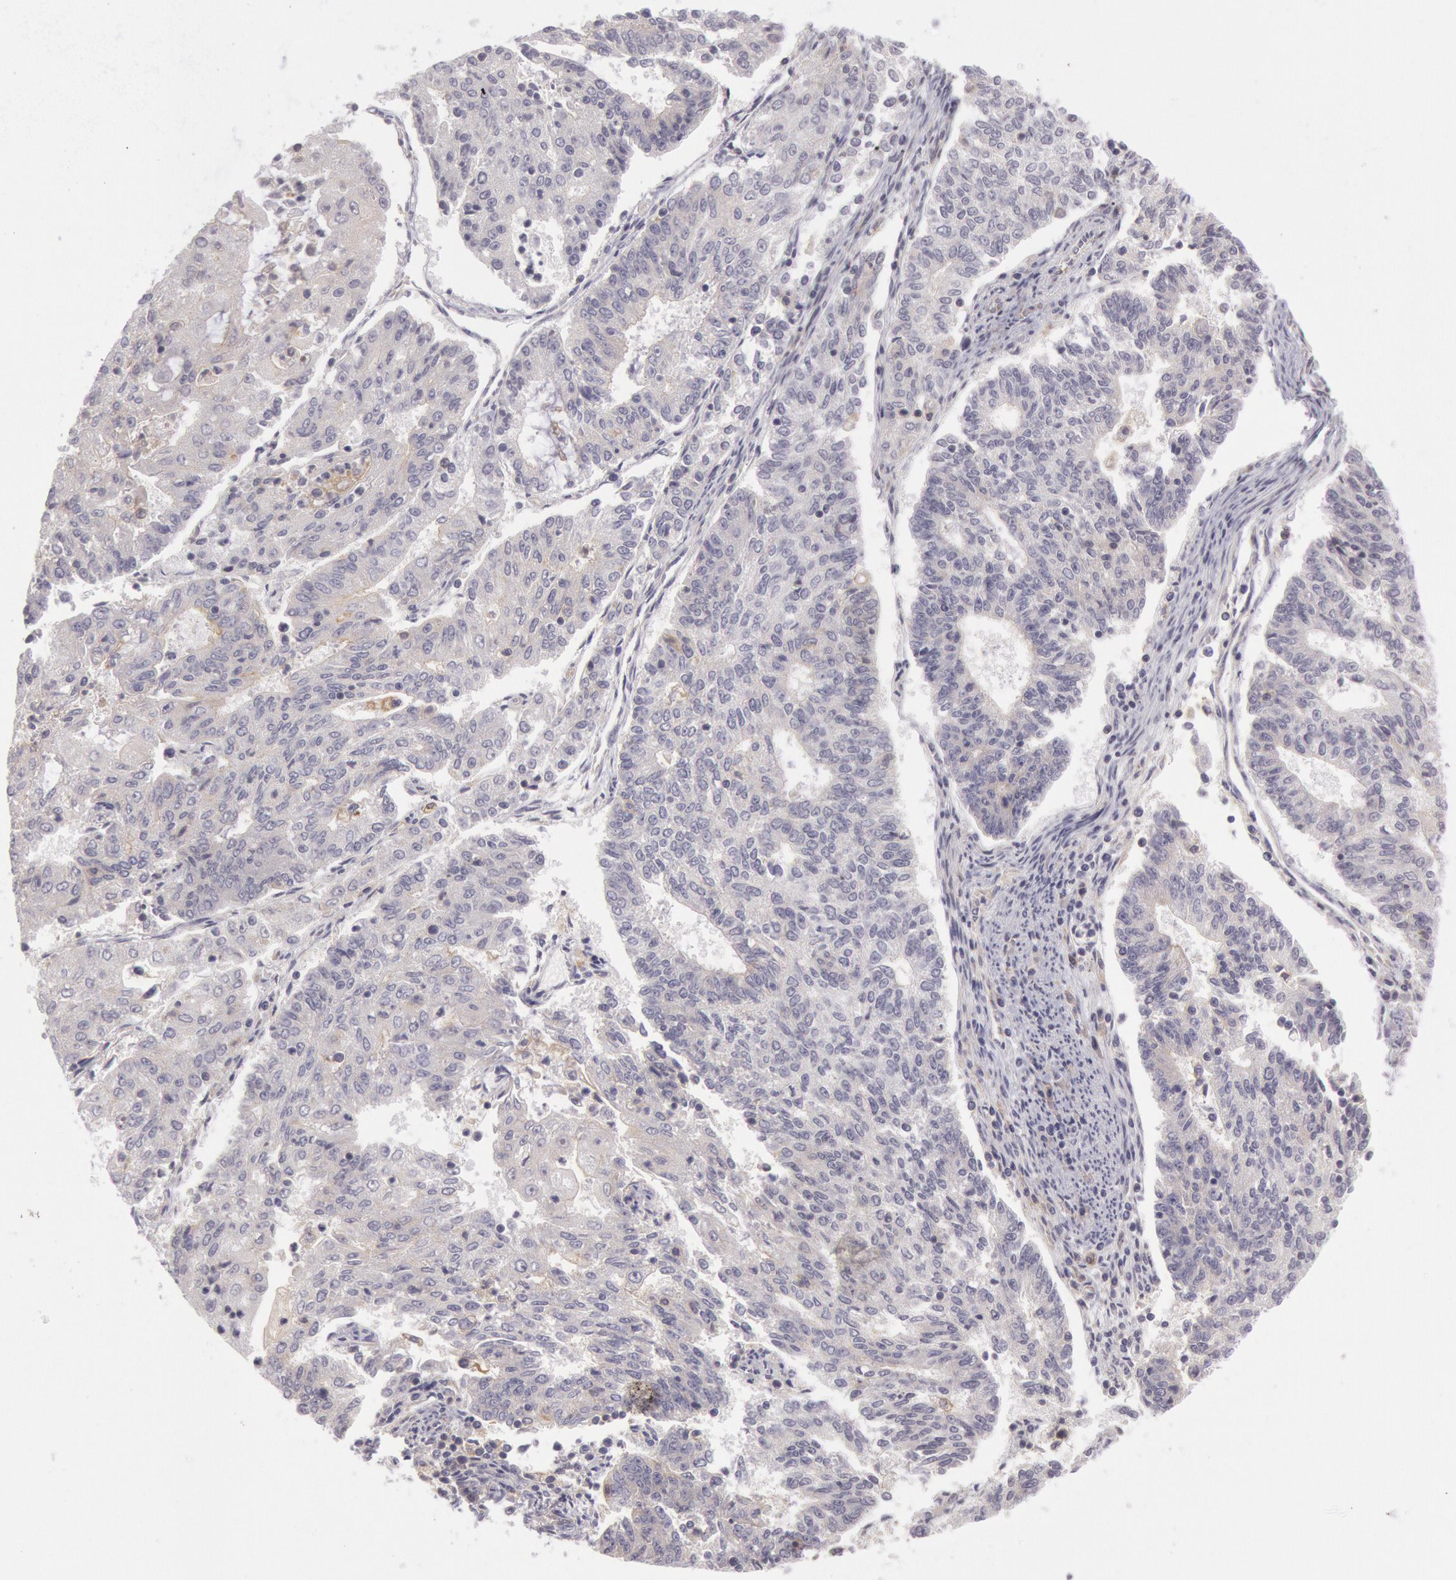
{"staining": {"intensity": "negative", "quantity": "none", "location": "none"}, "tissue": "endometrial cancer", "cell_type": "Tumor cells", "image_type": "cancer", "snomed": [{"axis": "morphology", "description": "Adenocarcinoma, NOS"}, {"axis": "topography", "description": "Endometrium"}], "caption": "Endometrial cancer (adenocarcinoma) was stained to show a protein in brown. There is no significant expression in tumor cells.", "gene": "MYO5A", "patient": {"sex": "female", "age": 56}}